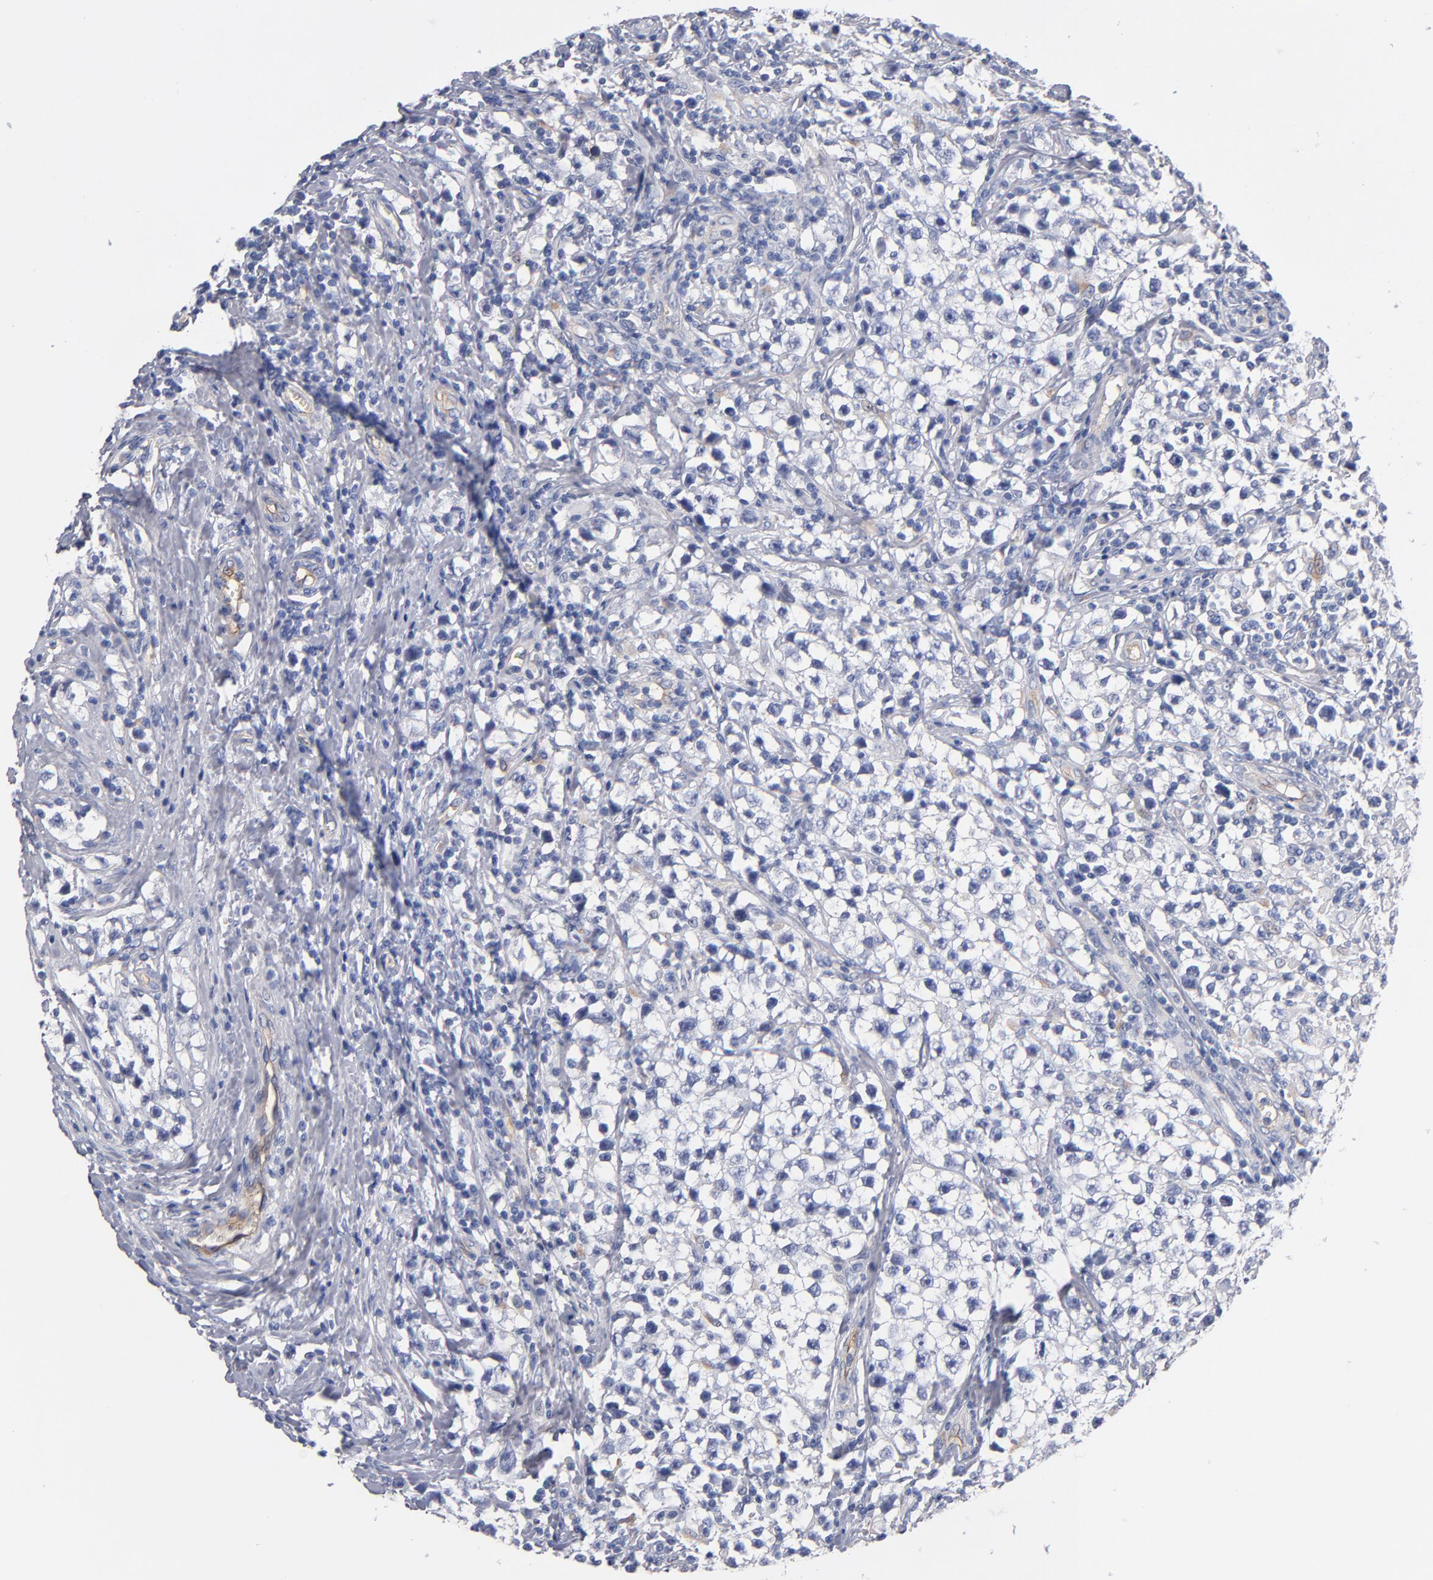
{"staining": {"intensity": "negative", "quantity": "none", "location": "none"}, "tissue": "testis cancer", "cell_type": "Tumor cells", "image_type": "cancer", "snomed": [{"axis": "morphology", "description": "Seminoma, NOS"}, {"axis": "topography", "description": "Testis"}], "caption": "Tumor cells are negative for brown protein staining in testis seminoma.", "gene": "PLSCR4", "patient": {"sex": "male", "age": 35}}